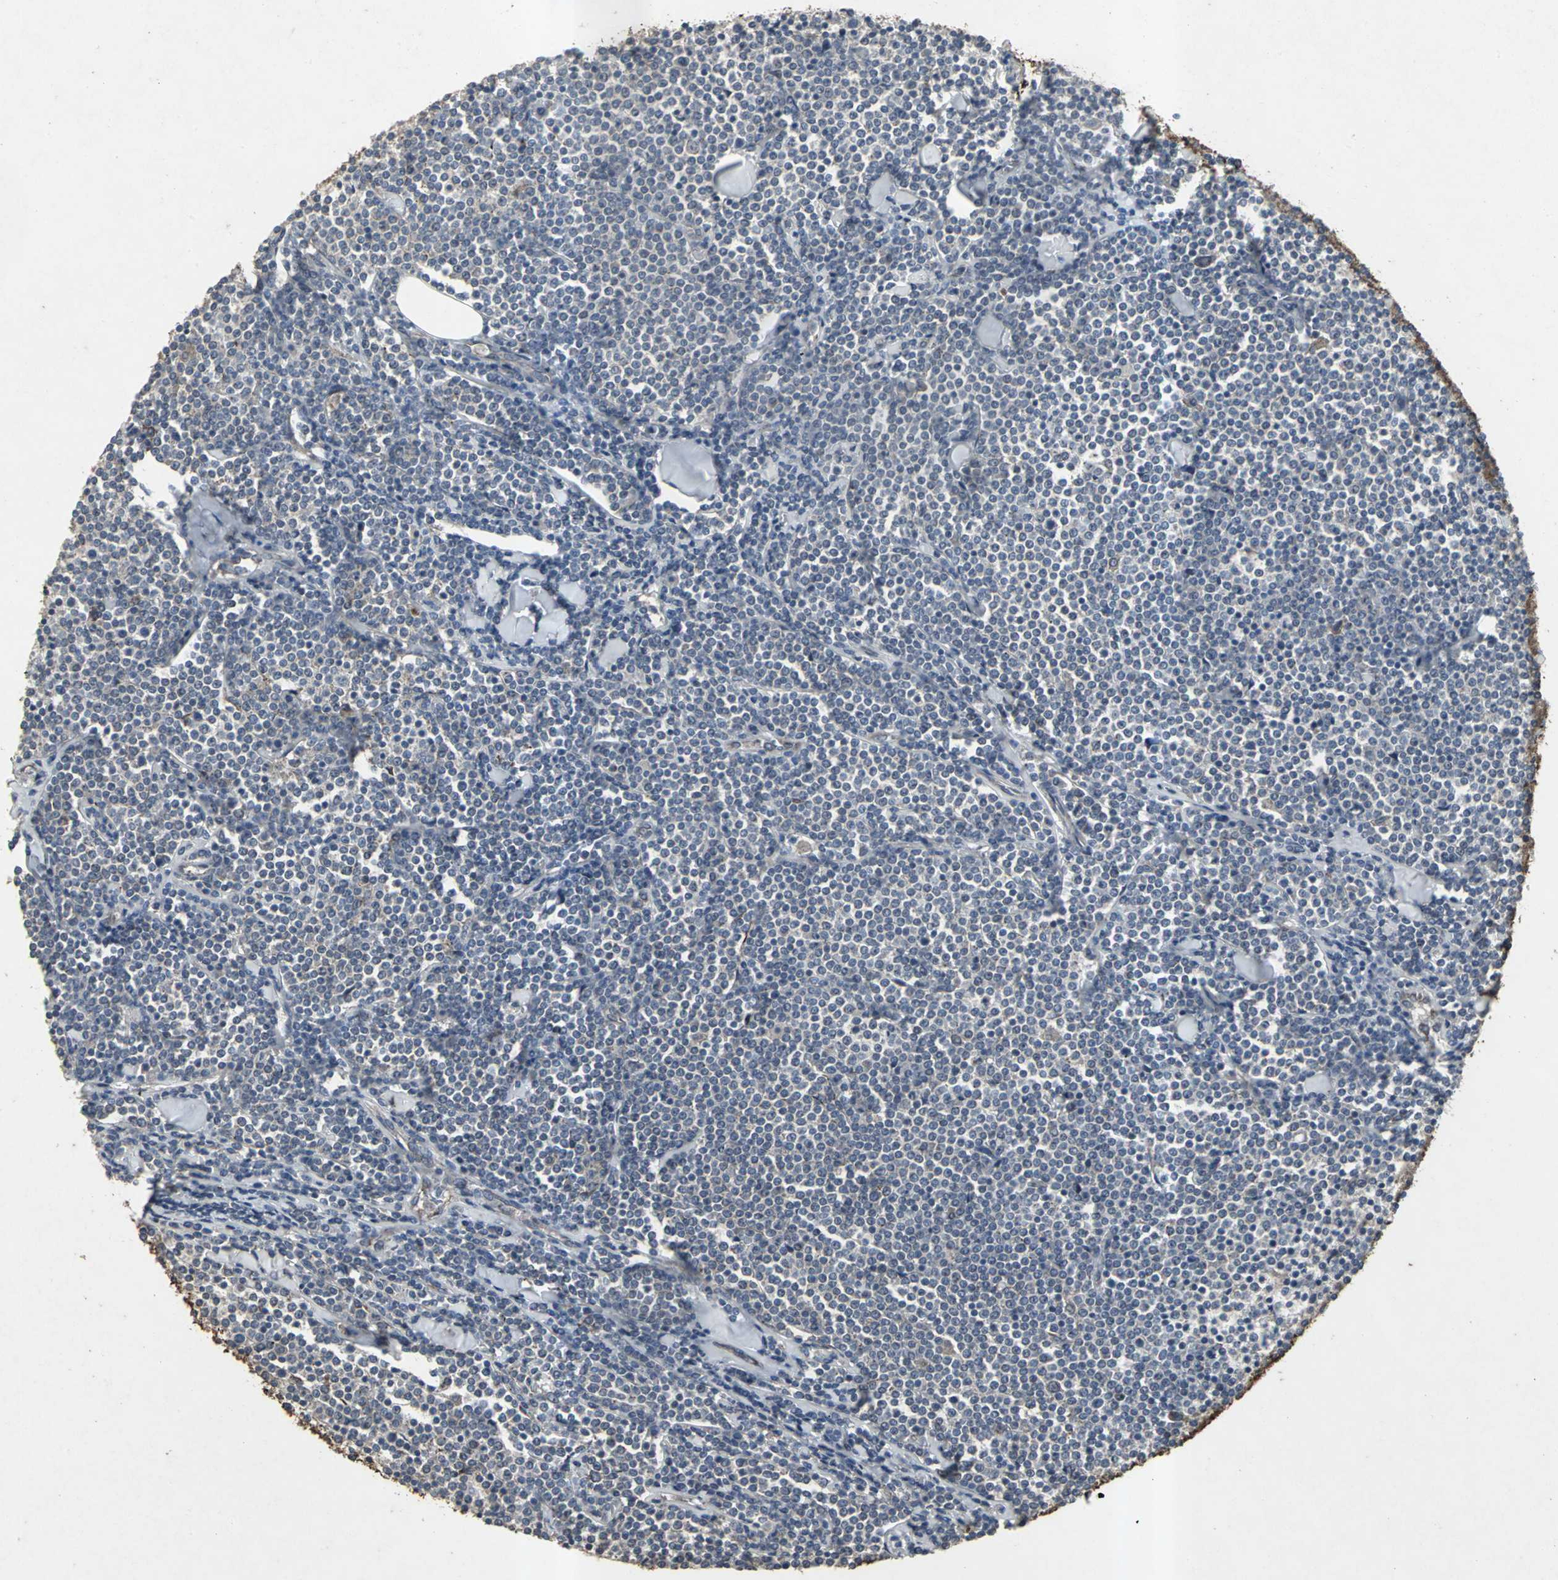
{"staining": {"intensity": "negative", "quantity": "none", "location": "none"}, "tissue": "lymphoma", "cell_type": "Tumor cells", "image_type": "cancer", "snomed": [{"axis": "morphology", "description": "Malignant lymphoma, non-Hodgkin's type, Low grade"}, {"axis": "topography", "description": "Soft tissue"}], "caption": "The image exhibits no significant positivity in tumor cells of malignant lymphoma, non-Hodgkin's type (low-grade). Nuclei are stained in blue.", "gene": "CCR9", "patient": {"sex": "male", "age": 92}}